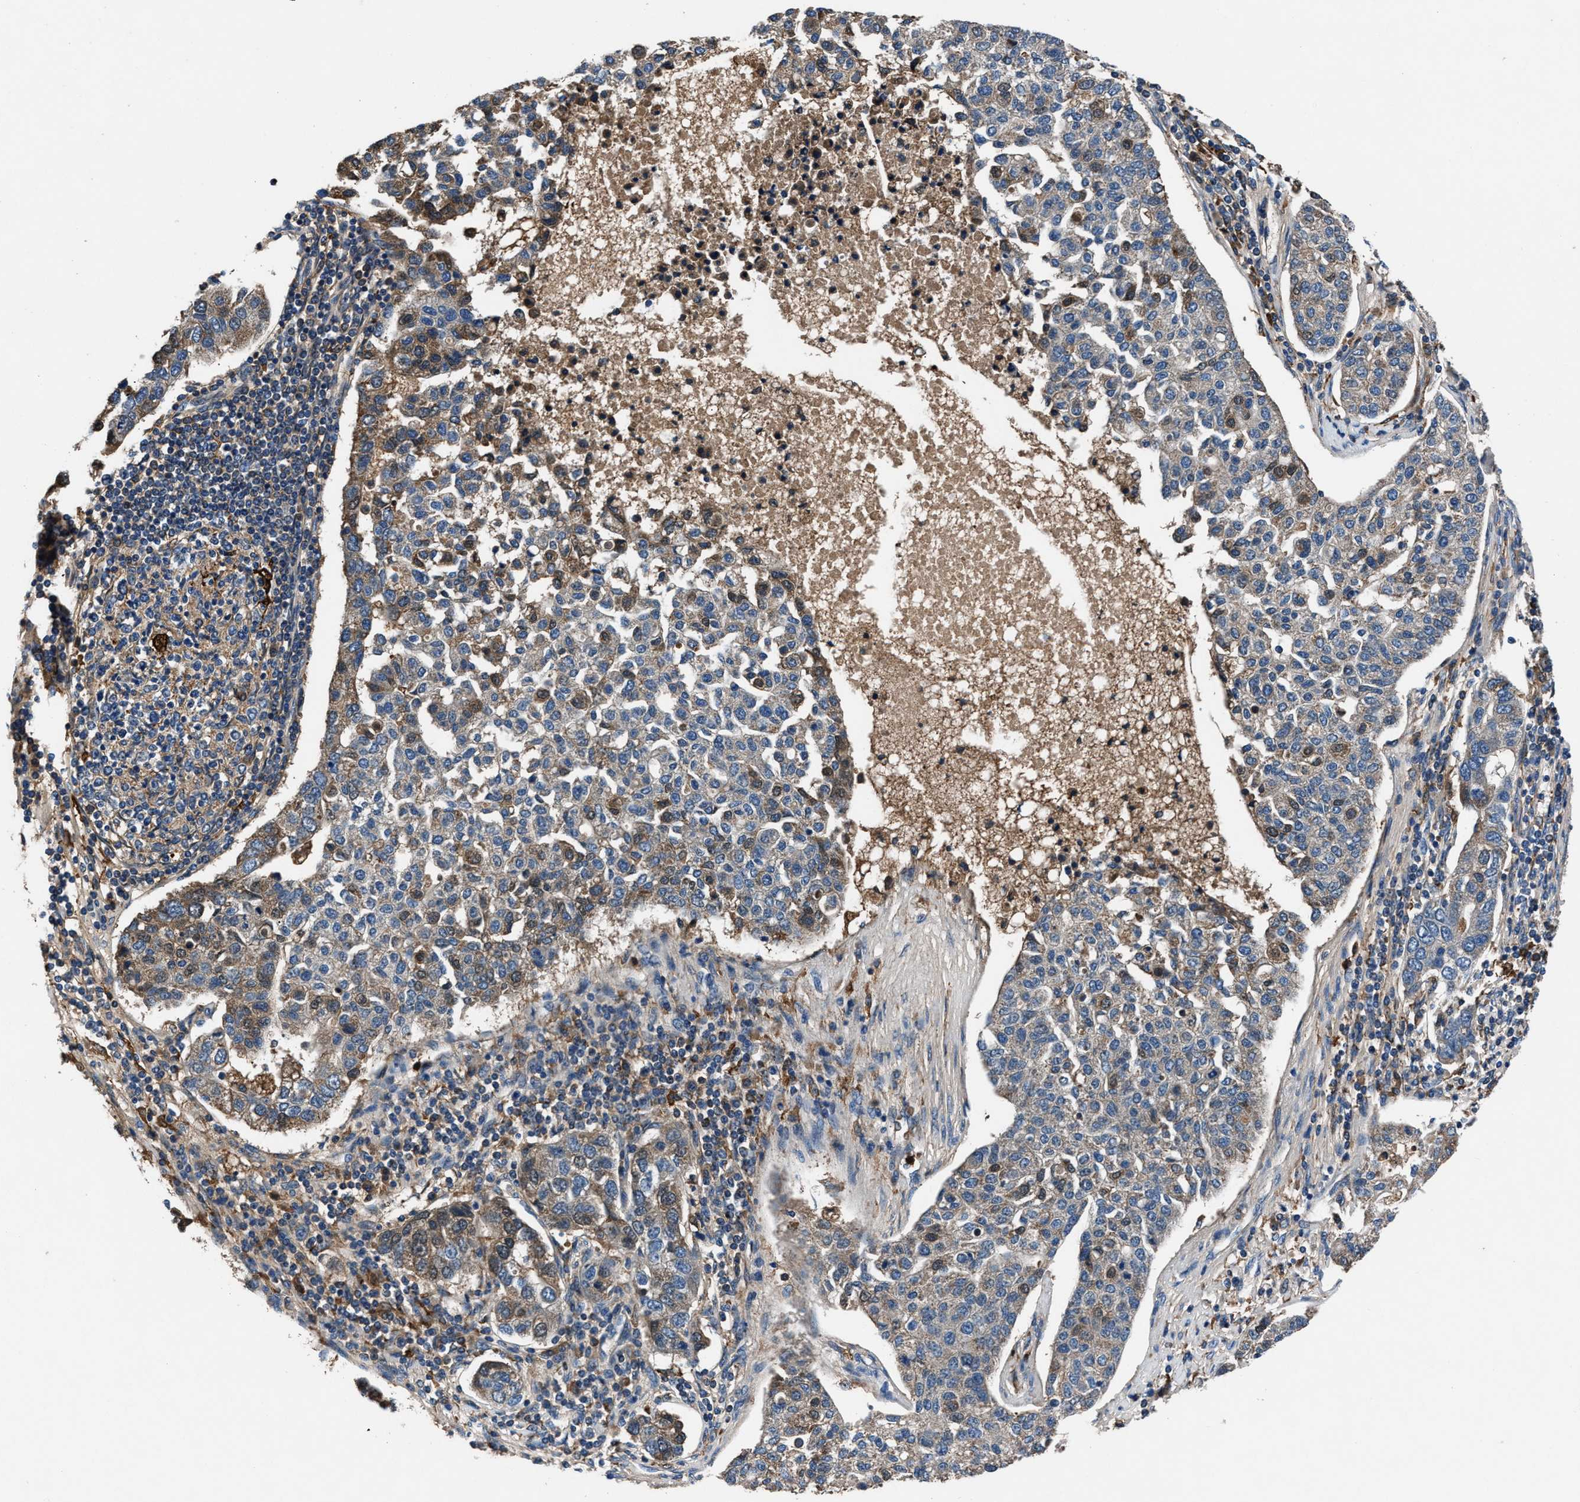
{"staining": {"intensity": "weak", "quantity": "25%-75%", "location": "cytoplasmic/membranous"}, "tissue": "pancreatic cancer", "cell_type": "Tumor cells", "image_type": "cancer", "snomed": [{"axis": "morphology", "description": "Adenocarcinoma, NOS"}, {"axis": "topography", "description": "Pancreas"}], "caption": "Protein staining of pancreatic cancer tissue displays weak cytoplasmic/membranous positivity in approximately 25%-75% of tumor cells.", "gene": "FAM221A", "patient": {"sex": "female", "age": 61}}